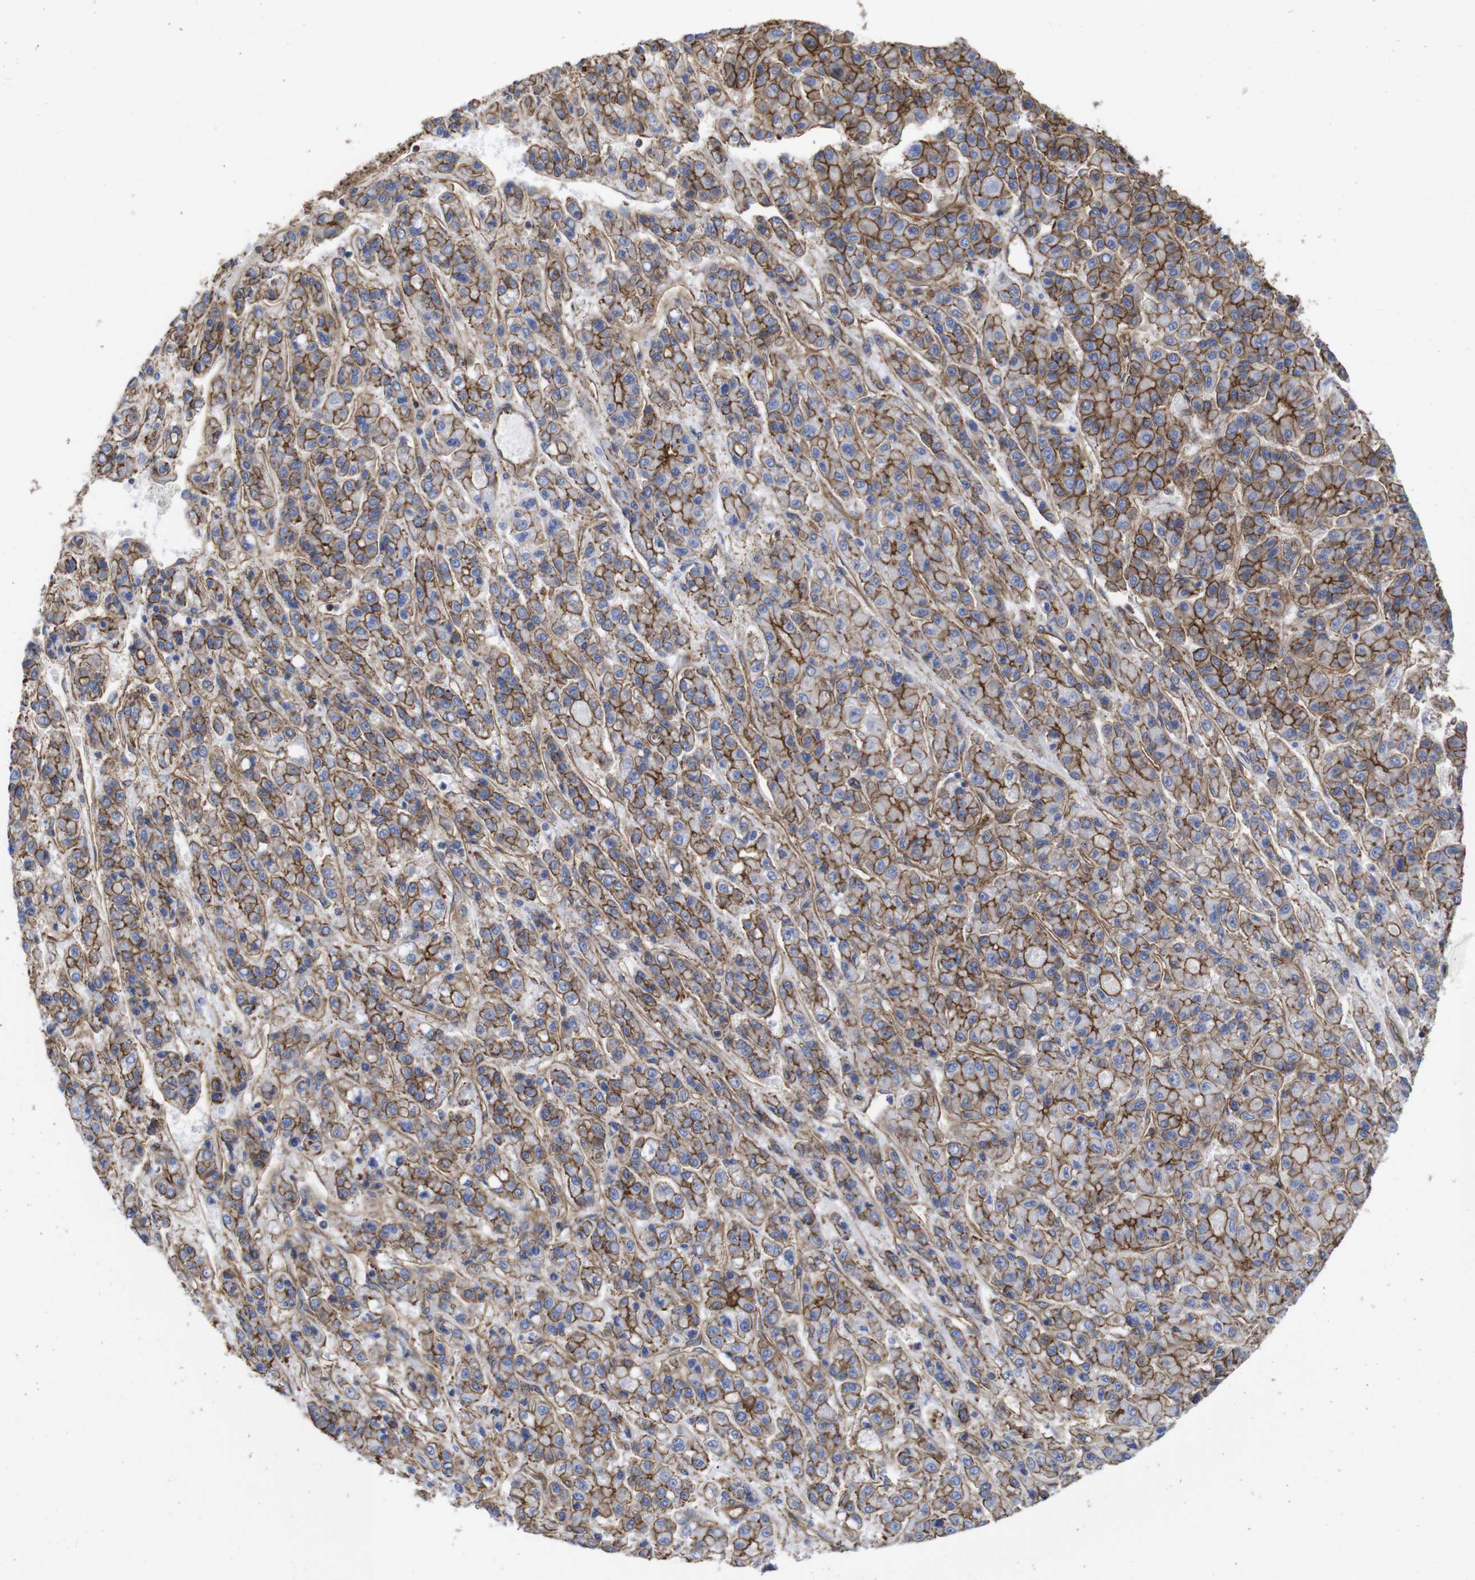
{"staining": {"intensity": "strong", "quantity": ">75%", "location": "cytoplasmic/membranous"}, "tissue": "liver cancer", "cell_type": "Tumor cells", "image_type": "cancer", "snomed": [{"axis": "morphology", "description": "Carcinoma, Hepatocellular, NOS"}, {"axis": "topography", "description": "Liver"}], "caption": "Strong cytoplasmic/membranous protein positivity is identified in about >75% of tumor cells in hepatocellular carcinoma (liver).", "gene": "SPTBN1", "patient": {"sex": "male", "age": 70}}